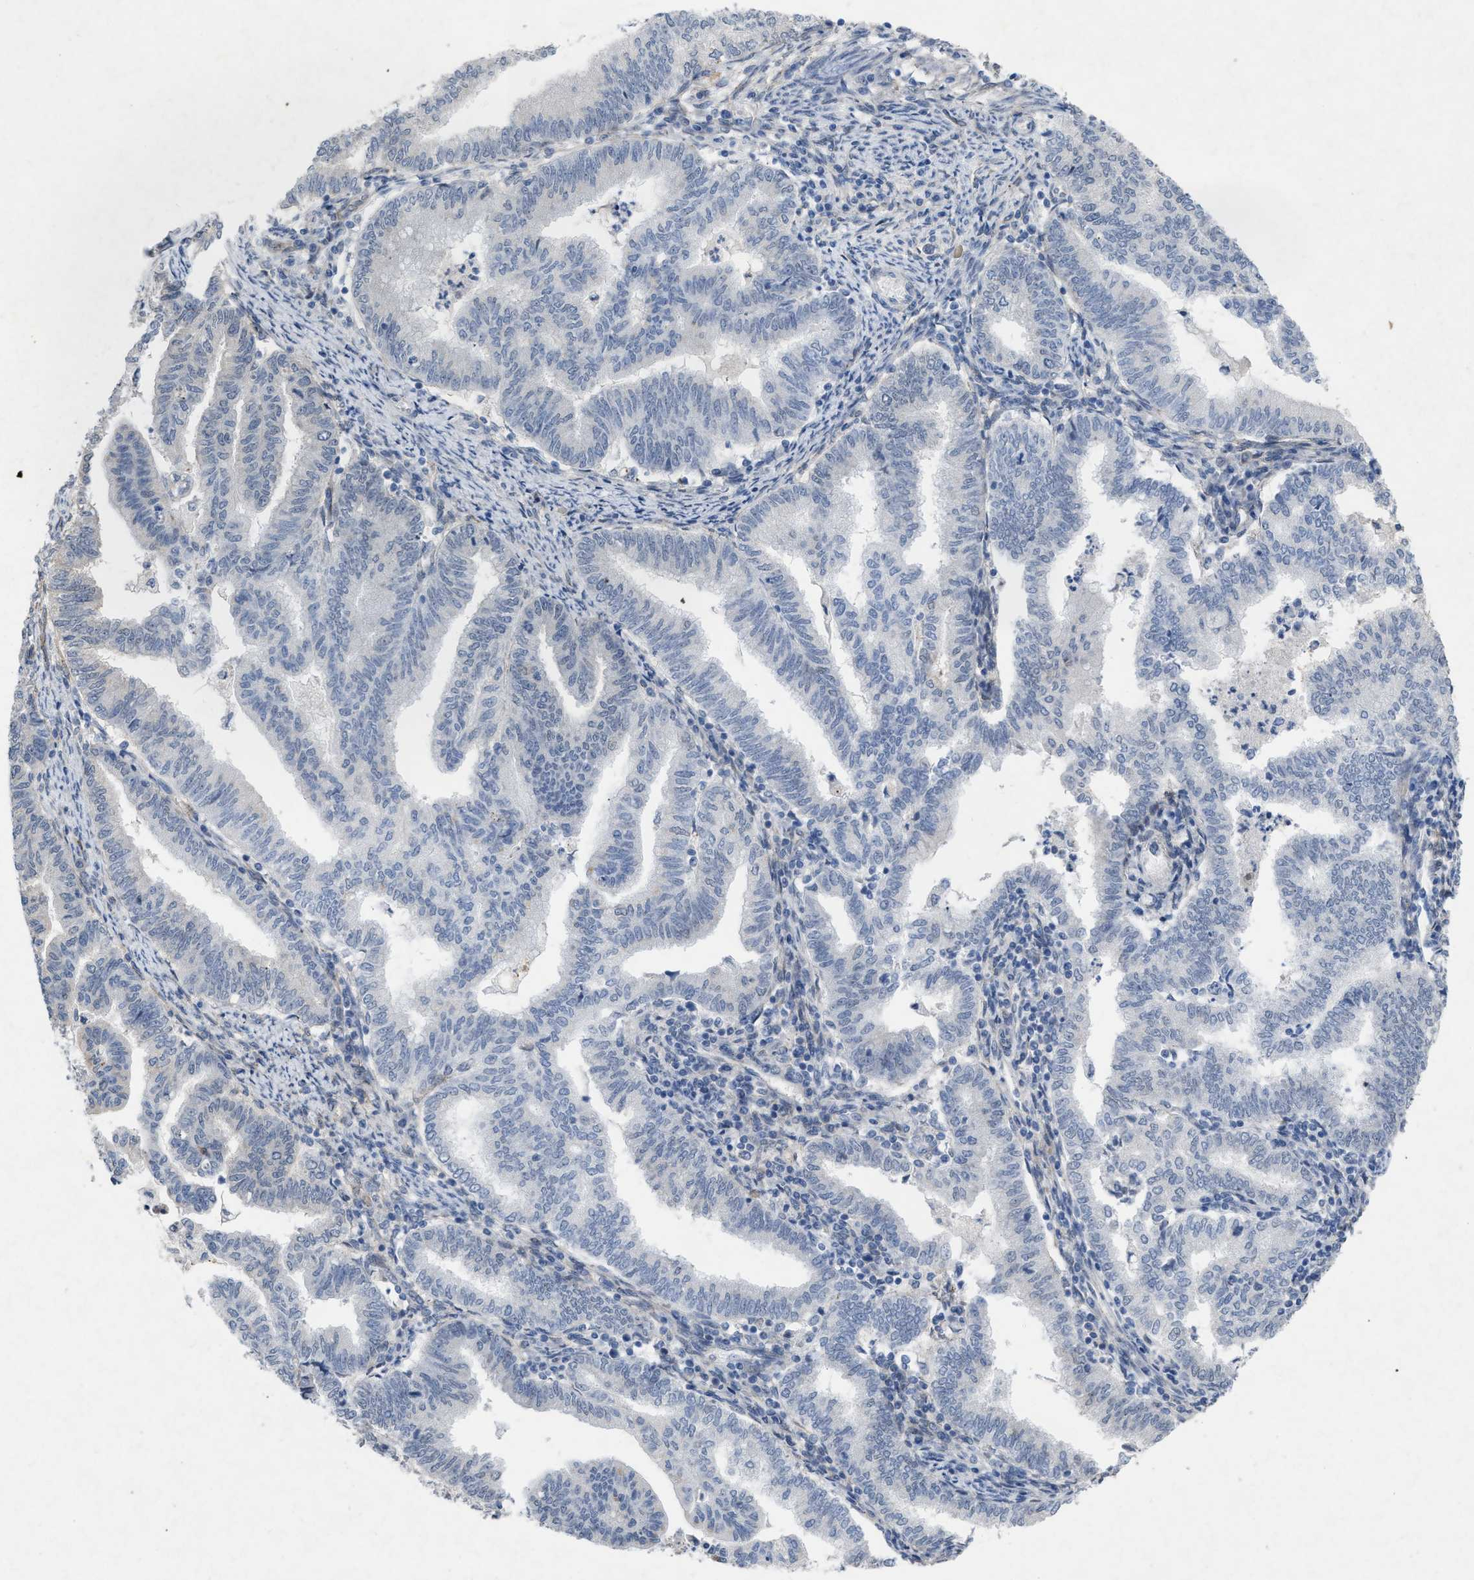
{"staining": {"intensity": "negative", "quantity": "none", "location": "none"}, "tissue": "endometrial cancer", "cell_type": "Tumor cells", "image_type": "cancer", "snomed": [{"axis": "morphology", "description": "Polyp, NOS"}, {"axis": "morphology", "description": "Adenocarcinoma, NOS"}, {"axis": "morphology", "description": "Adenoma, NOS"}, {"axis": "topography", "description": "Endometrium"}], "caption": "High power microscopy micrograph of an IHC photomicrograph of endometrial cancer (adenoma), revealing no significant staining in tumor cells.", "gene": "PDGFRA", "patient": {"sex": "female", "age": 79}}